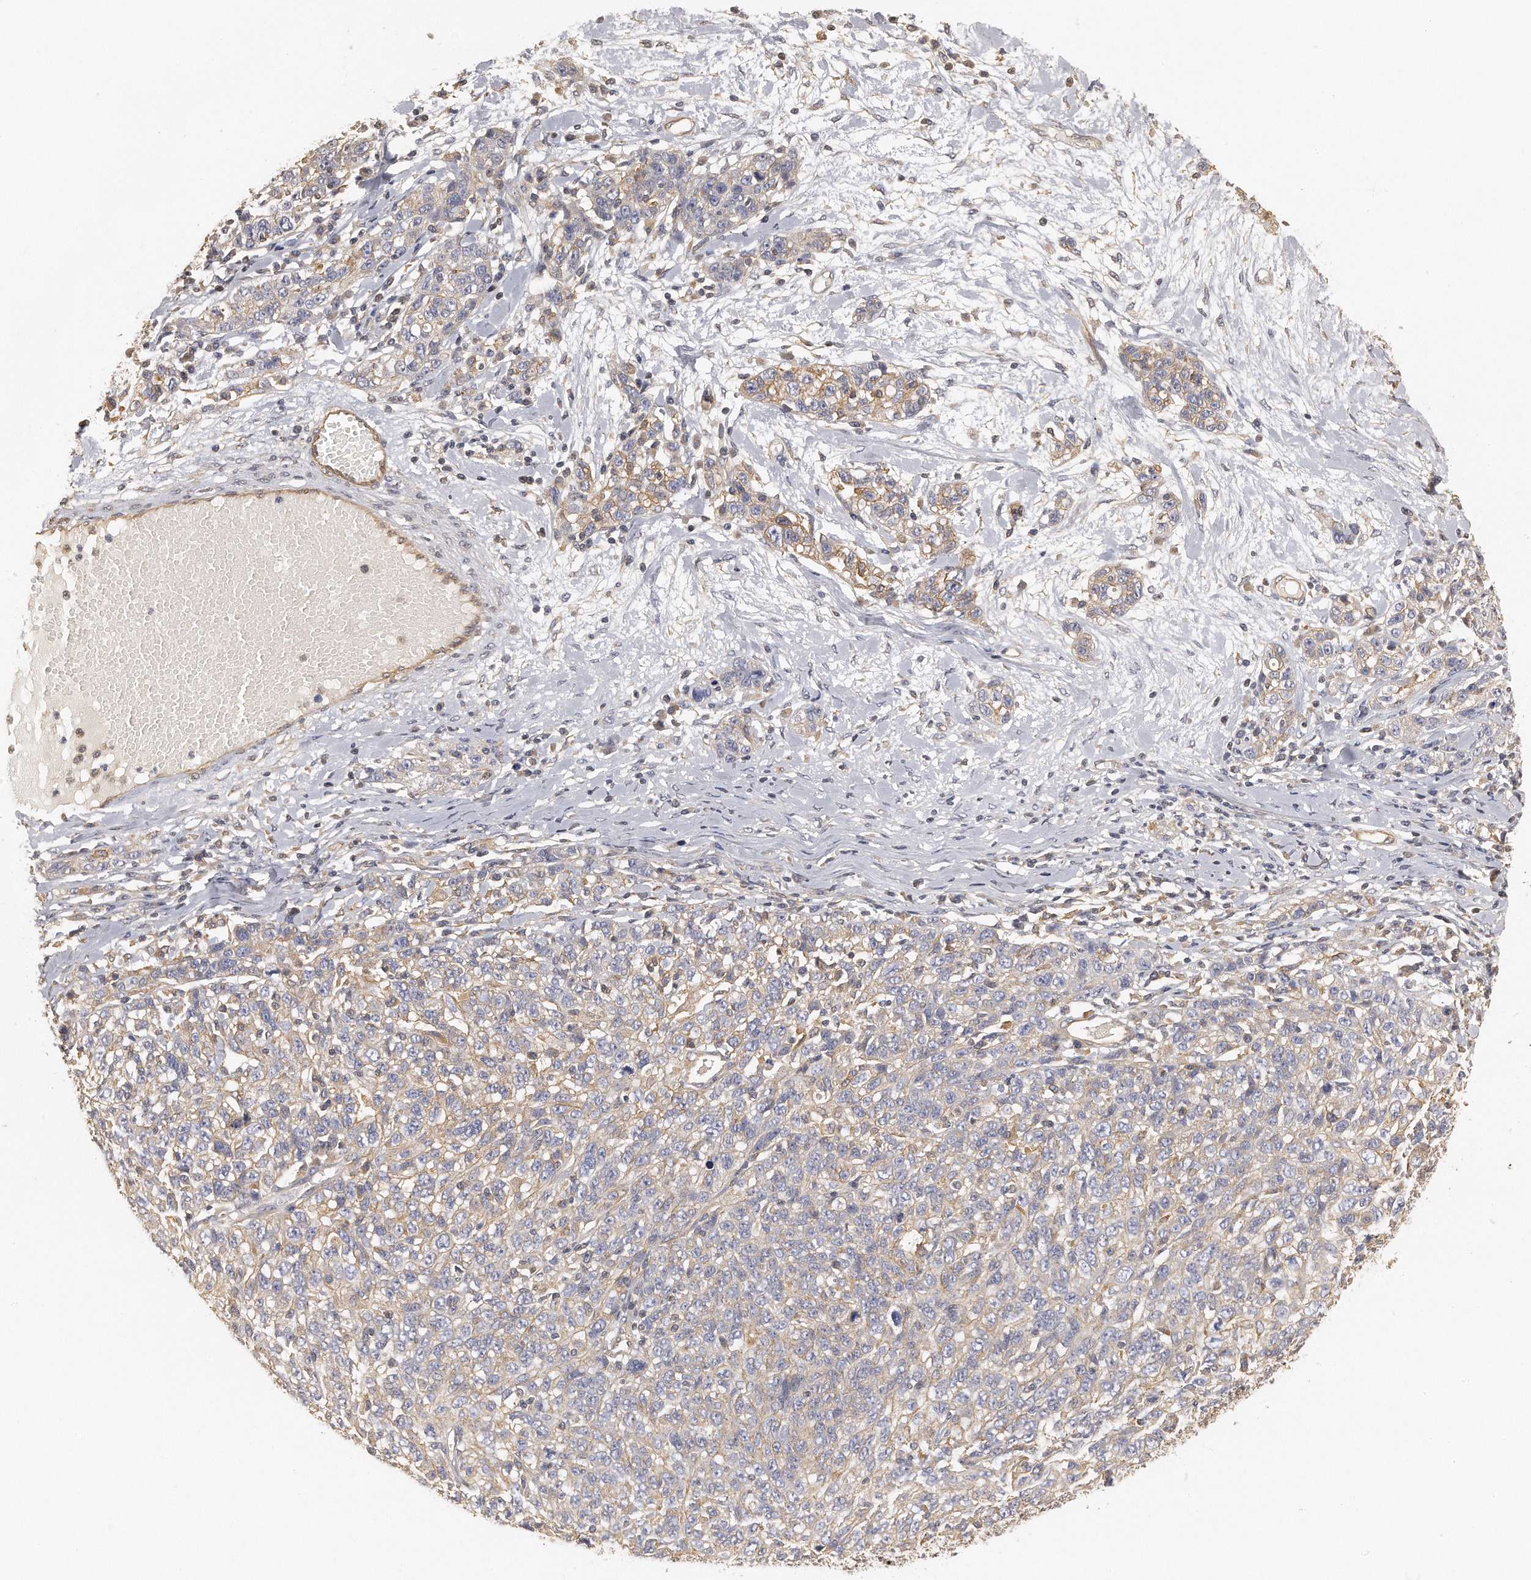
{"staining": {"intensity": "weak", "quantity": "<25%", "location": "cytoplasmic/membranous"}, "tissue": "ovarian cancer", "cell_type": "Tumor cells", "image_type": "cancer", "snomed": [{"axis": "morphology", "description": "Cystadenocarcinoma, serous, NOS"}, {"axis": "topography", "description": "Ovary"}], "caption": "IHC of ovarian serous cystadenocarcinoma demonstrates no staining in tumor cells.", "gene": "CHST7", "patient": {"sex": "female", "age": 71}}